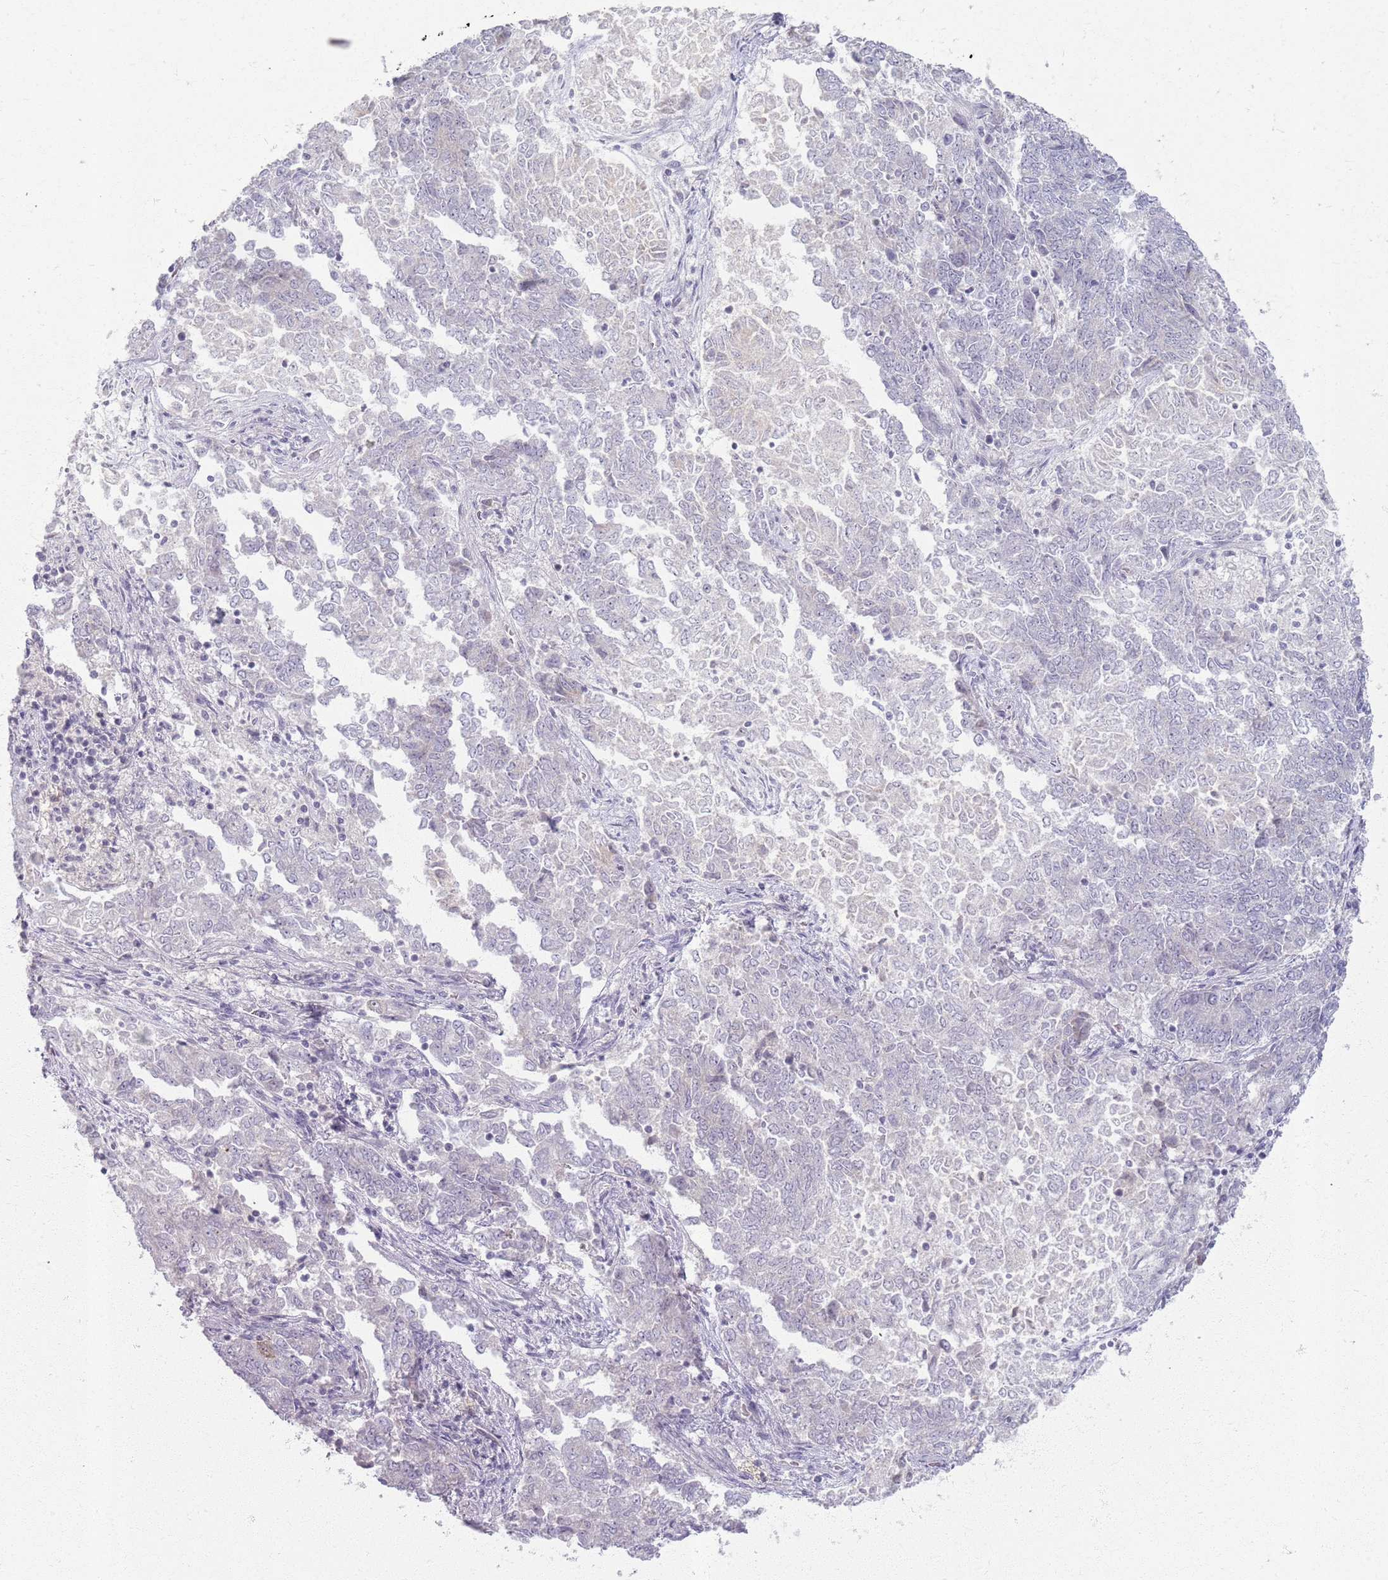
{"staining": {"intensity": "negative", "quantity": "none", "location": "none"}, "tissue": "endometrial cancer", "cell_type": "Tumor cells", "image_type": "cancer", "snomed": [{"axis": "morphology", "description": "Adenocarcinoma, NOS"}, {"axis": "topography", "description": "Endometrium"}], "caption": "Tumor cells show no significant expression in adenocarcinoma (endometrial).", "gene": "CRIPT", "patient": {"sex": "female", "age": 80}}